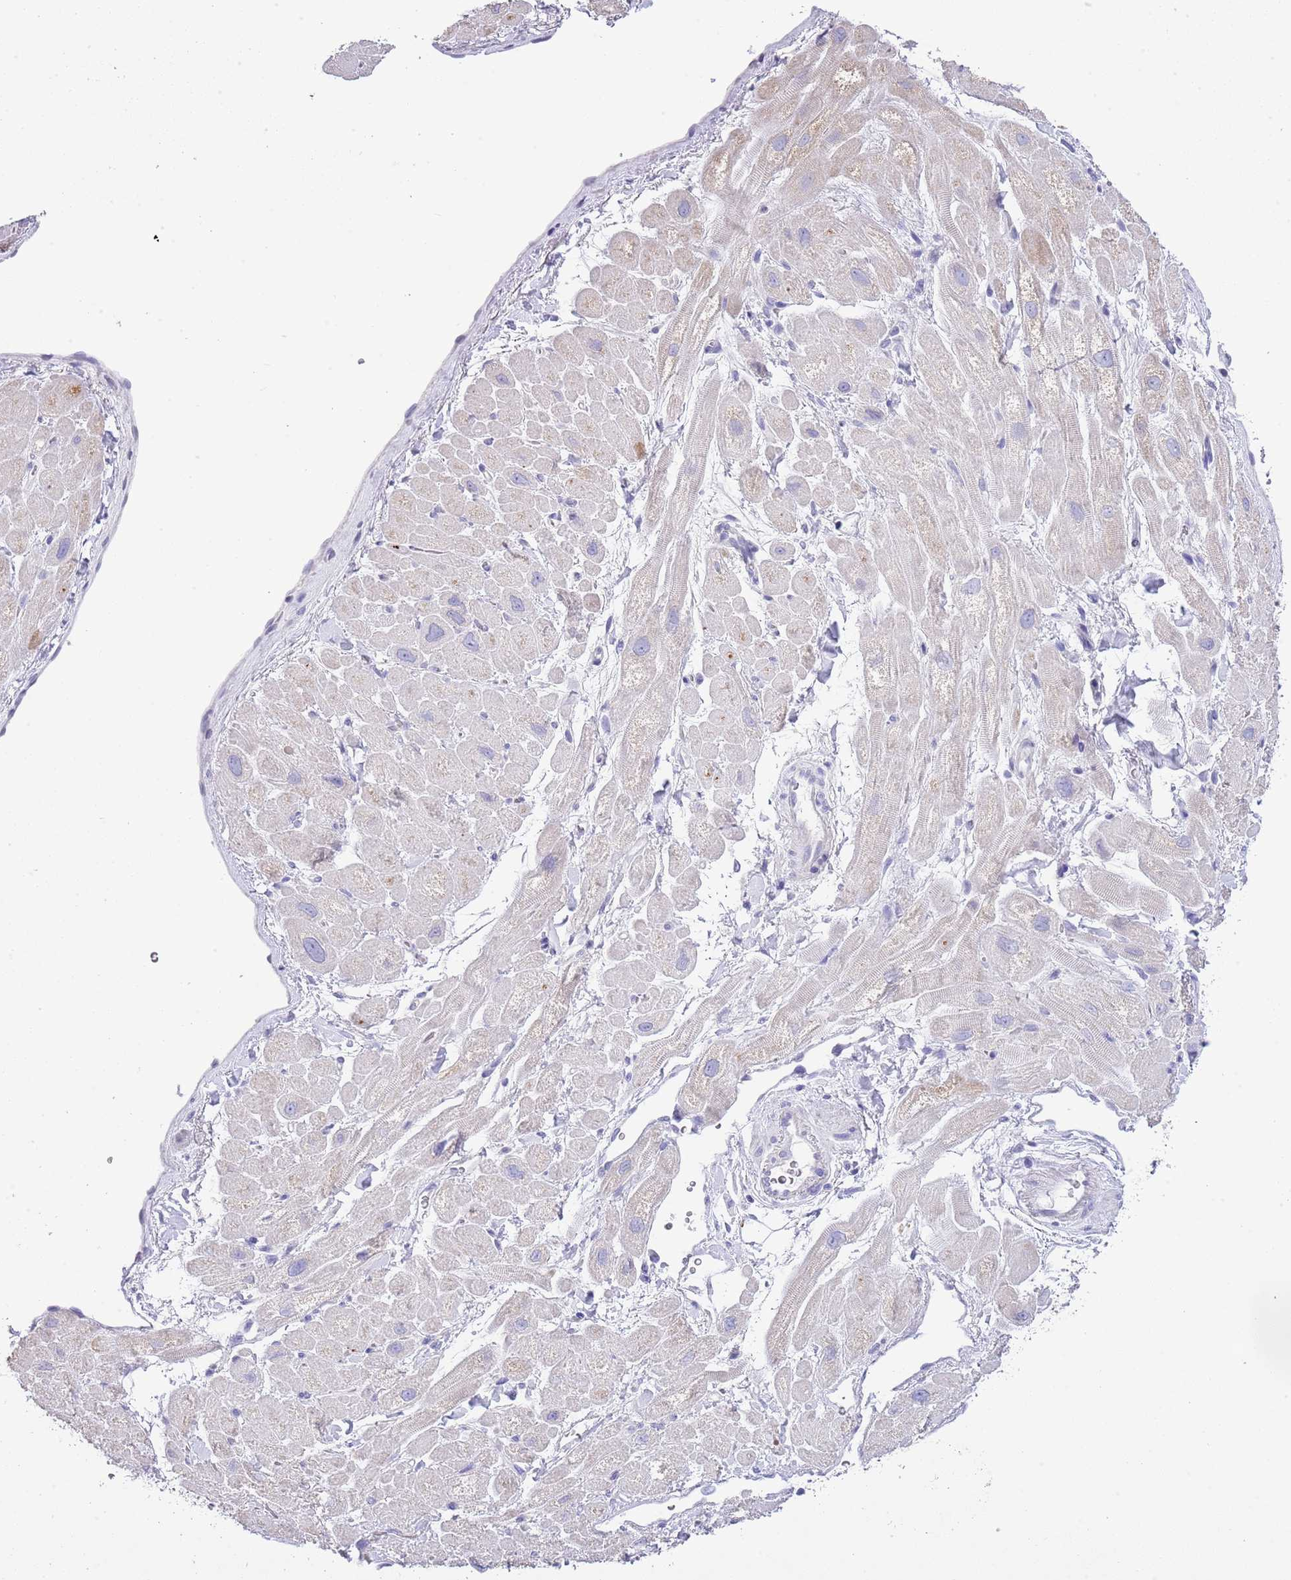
{"staining": {"intensity": "negative", "quantity": "none", "location": "none"}, "tissue": "heart muscle", "cell_type": "Cardiomyocytes", "image_type": "normal", "snomed": [{"axis": "morphology", "description": "Normal tissue, NOS"}, {"axis": "topography", "description": "Heart"}], "caption": "An image of heart muscle stained for a protein demonstrates no brown staining in cardiomyocytes.", "gene": "OR2Z1", "patient": {"sex": "male", "age": 65}}